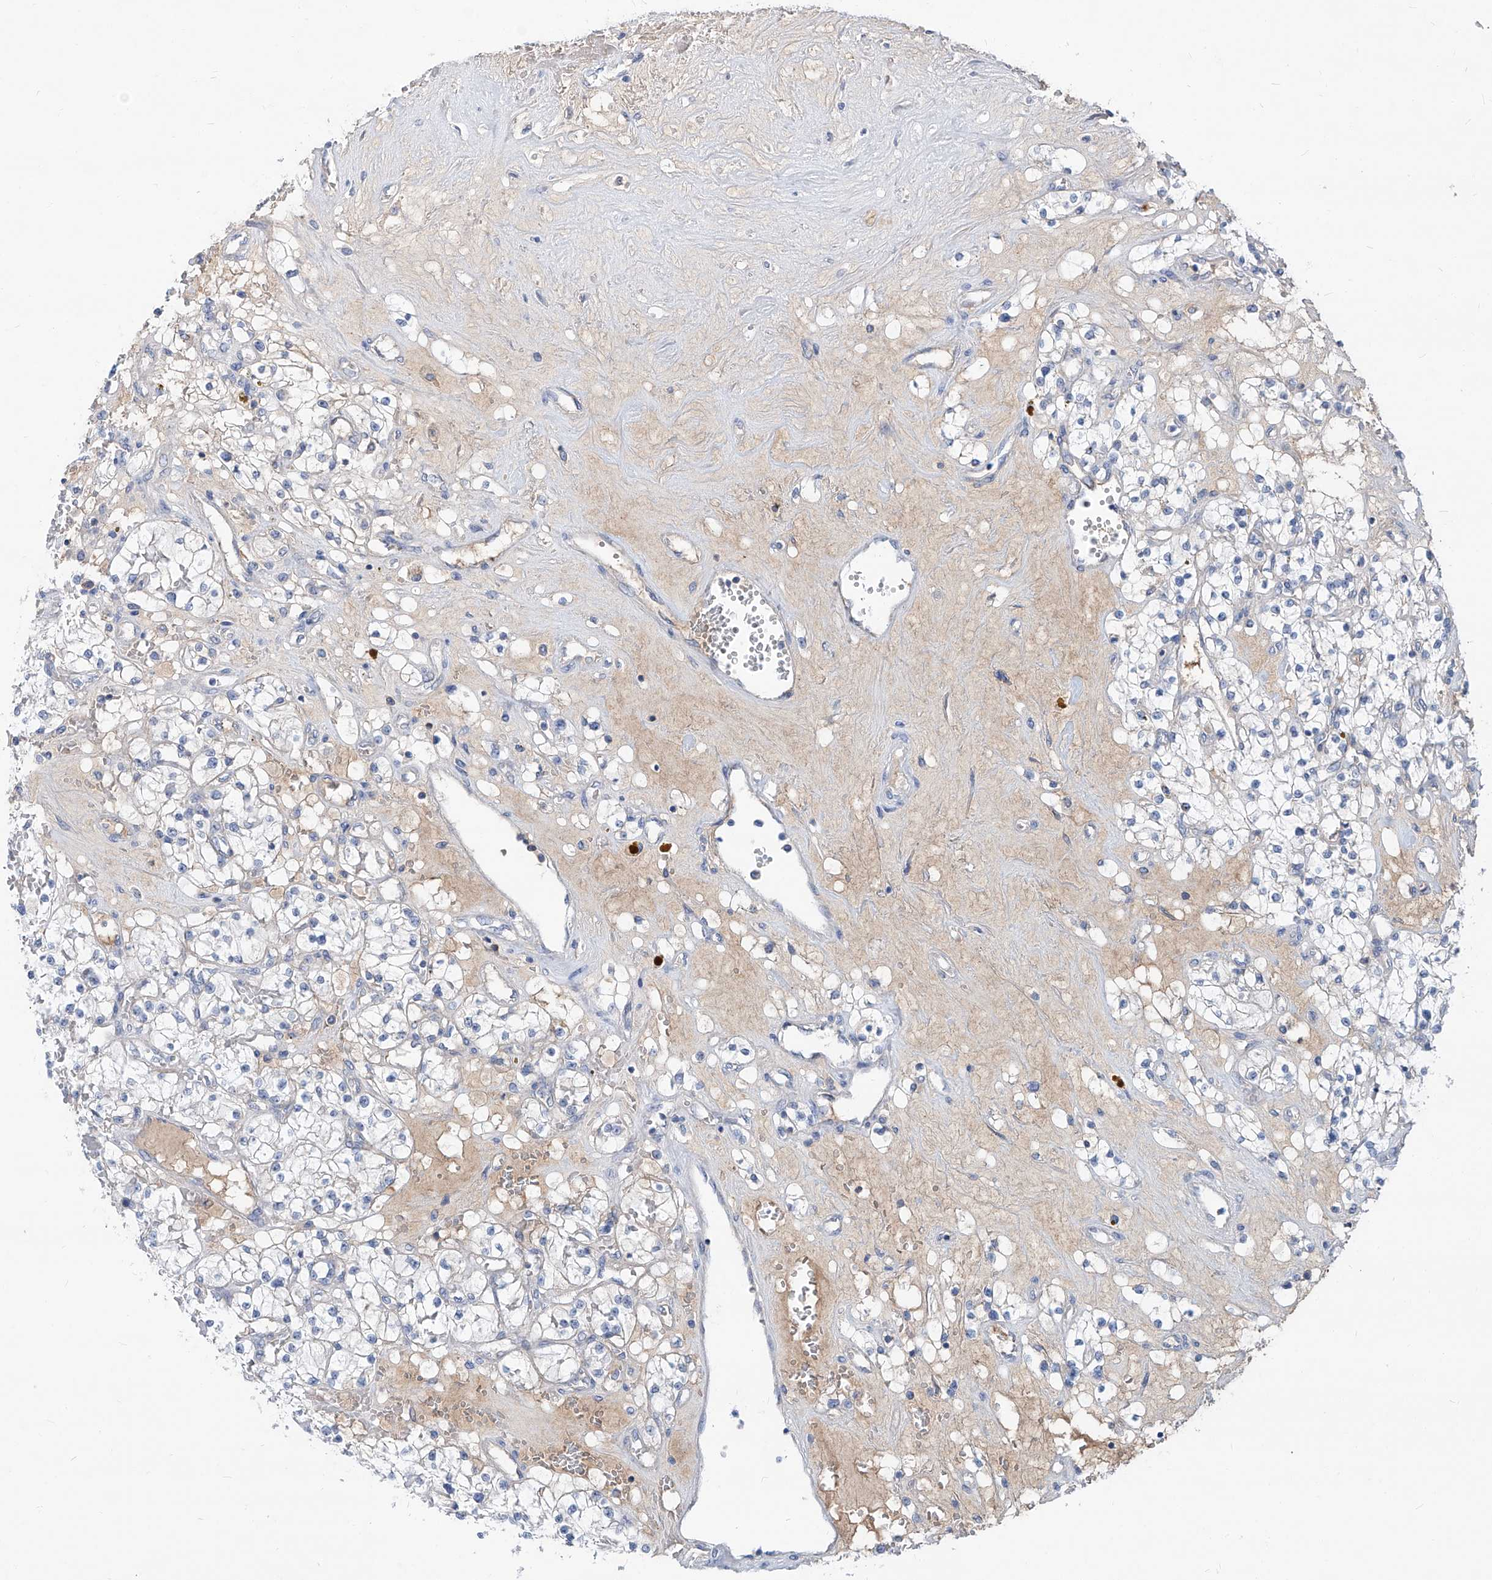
{"staining": {"intensity": "negative", "quantity": "none", "location": "none"}, "tissue": "renal cancer", "cell_type": "Tumor cells", "image_type": "cancer", "snomed": [{"axis": "morphology", "description": "Normal tissue, NOS"}, {"axis": "morphology", "description": "Adenocarcinoma, NOS"}, {"axis": "topography", "description": "Kidney"}], "caption": "Tumor cells are negative for protein expression in human renal cancer.", "gene": "AKAP10", "patient": {"sex": "male", "age": 68}}